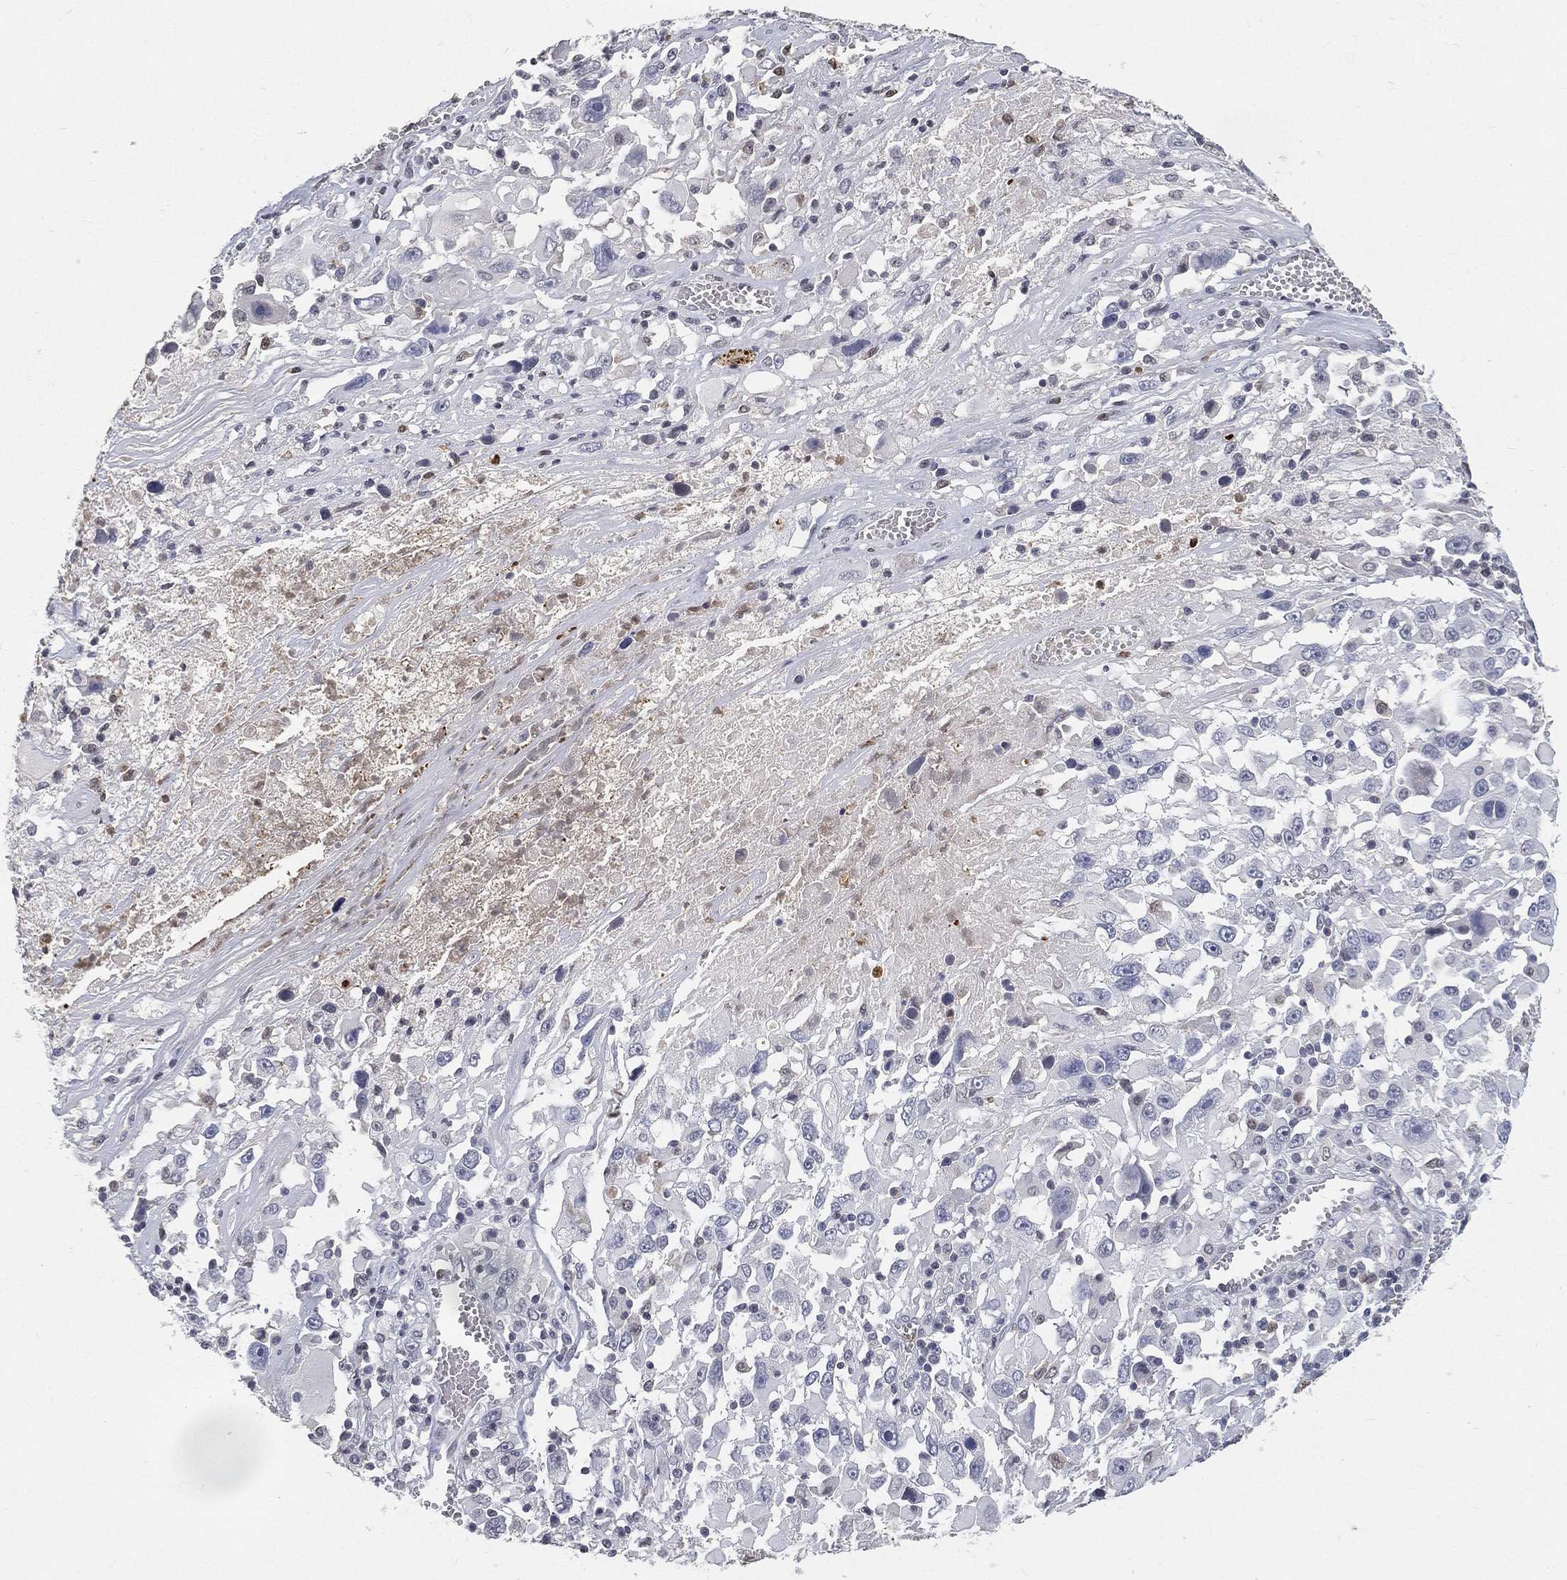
{"staining": {"intensity": "negative", "quantity": "none", "location": "none"}, "tissue": "melanoma", "cell_type": "Tumor cells", "image_type": "cancer", "snomed": [{"axis": "morphology", "description": "Malignant melanoma, Metastatic site"}, {"axis": "topography", "description": "Soft tissue"}], "caption": "Tumor cells are negative for brown protein staining in malignant melanoma (metastatic site). The staining was performed using DAB to visualize the protein expression in brown, while the nuclei were stained in blue with hematoxylin (Magnification: 20x).", "gene": "ARG1", "patient": {"sex": "male", "age": 50}}